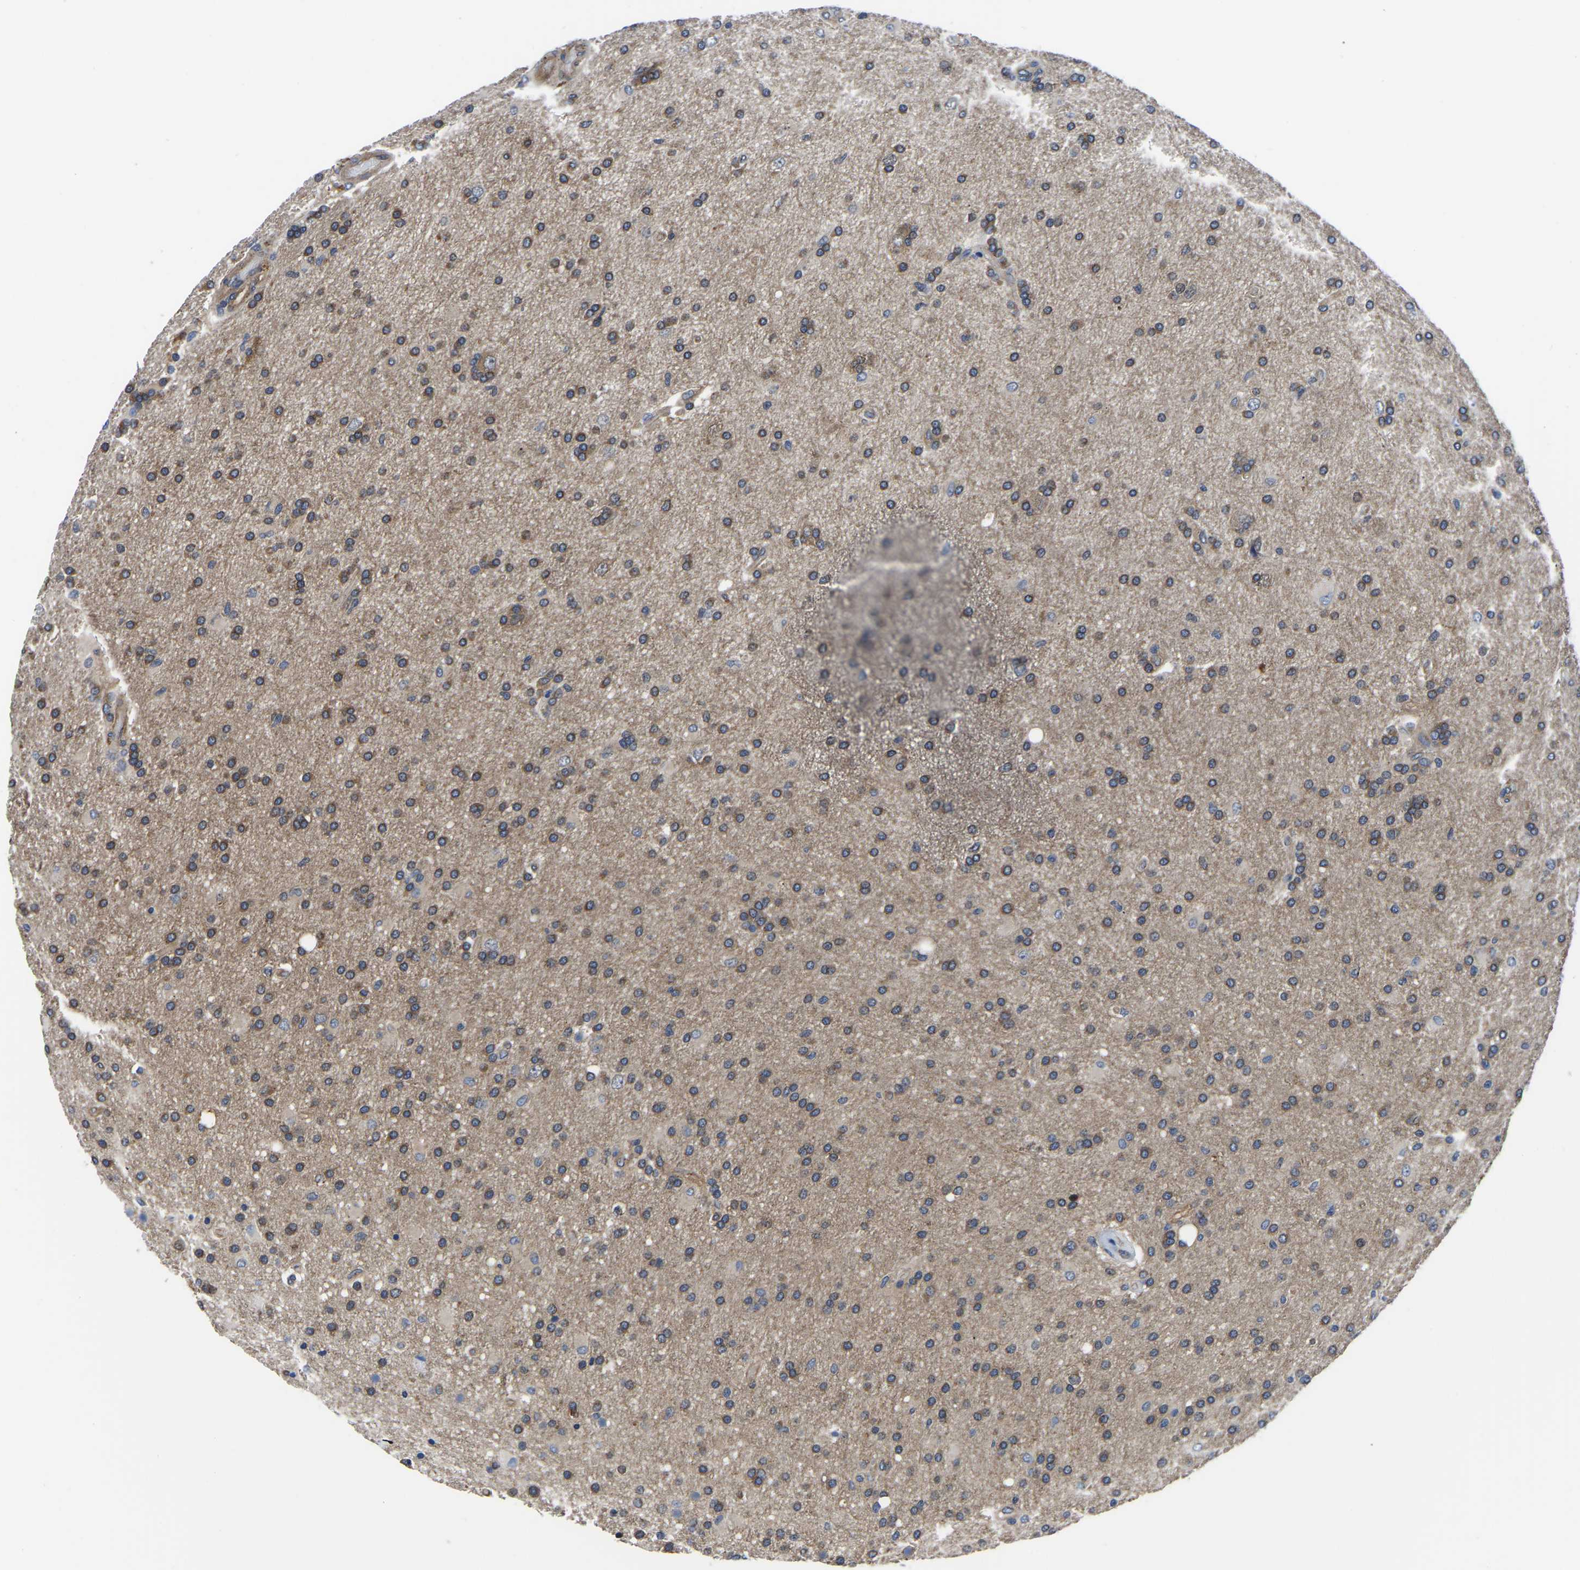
{"staining": {"intensity": "weak", "quantity": ">75%", "location": "cytoplasmic/membranous"}, "tissue": "glioma", "cell_type": "Tumor cells", "image_type": "cancer", "snomed": [{"axis": "morphology", "description": "Glioma, malignant, High grade"}, {"axis": "topography", "description": "Brain"}], "caption": "IHC (DAB (3,3'-diaminobenzidine)) staining of human high-grade glioma (malignant) demonstrates weak cytoplasmic/membranous protein expression in about >75% of tumor cells.", "gene": "TFG", "patient": {"sex": "male", "age": 72}}